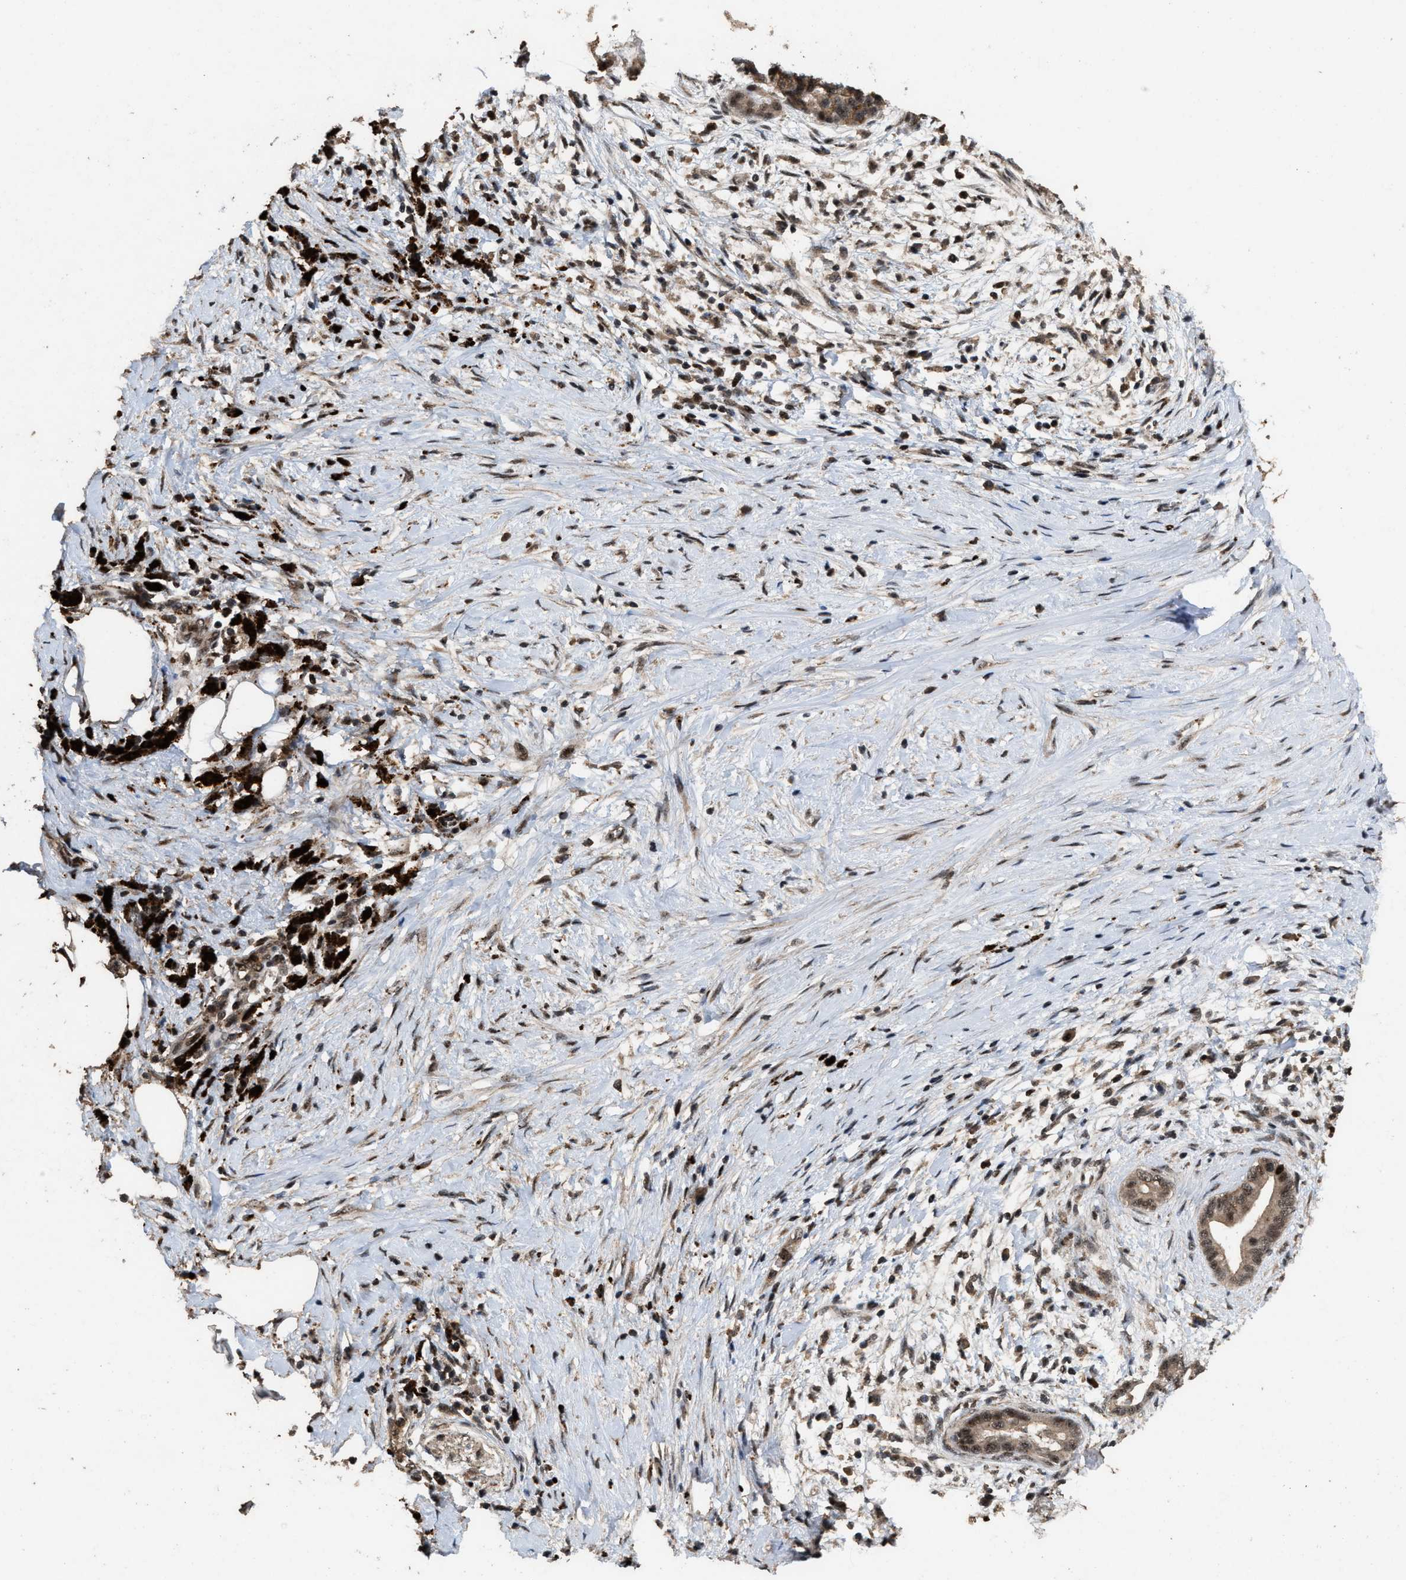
{"staining": {"intensity": "moderate", "quantity": ">75%", "location": "cytoplasmic/membranous,nuclear"}, "tissue": "pancreatic cancer", "cell_type": "Tumor cells", "image_type": "cancer", "snomed": [{"axis": "morphology", "description": "Adenocarcinoma, NOS"}, {"axis": "topography", "description": "Pancreas"}], "caption": "About >75% of tumor cells in adenocarcinoma (pancreatic) exhibit moderate cytoplasmic/membranous and nuclear protein staining as visualized by brown immunohistochemical staining.", "gene": "HAUS6", "patient": {"sex": "male", "age": 58}}